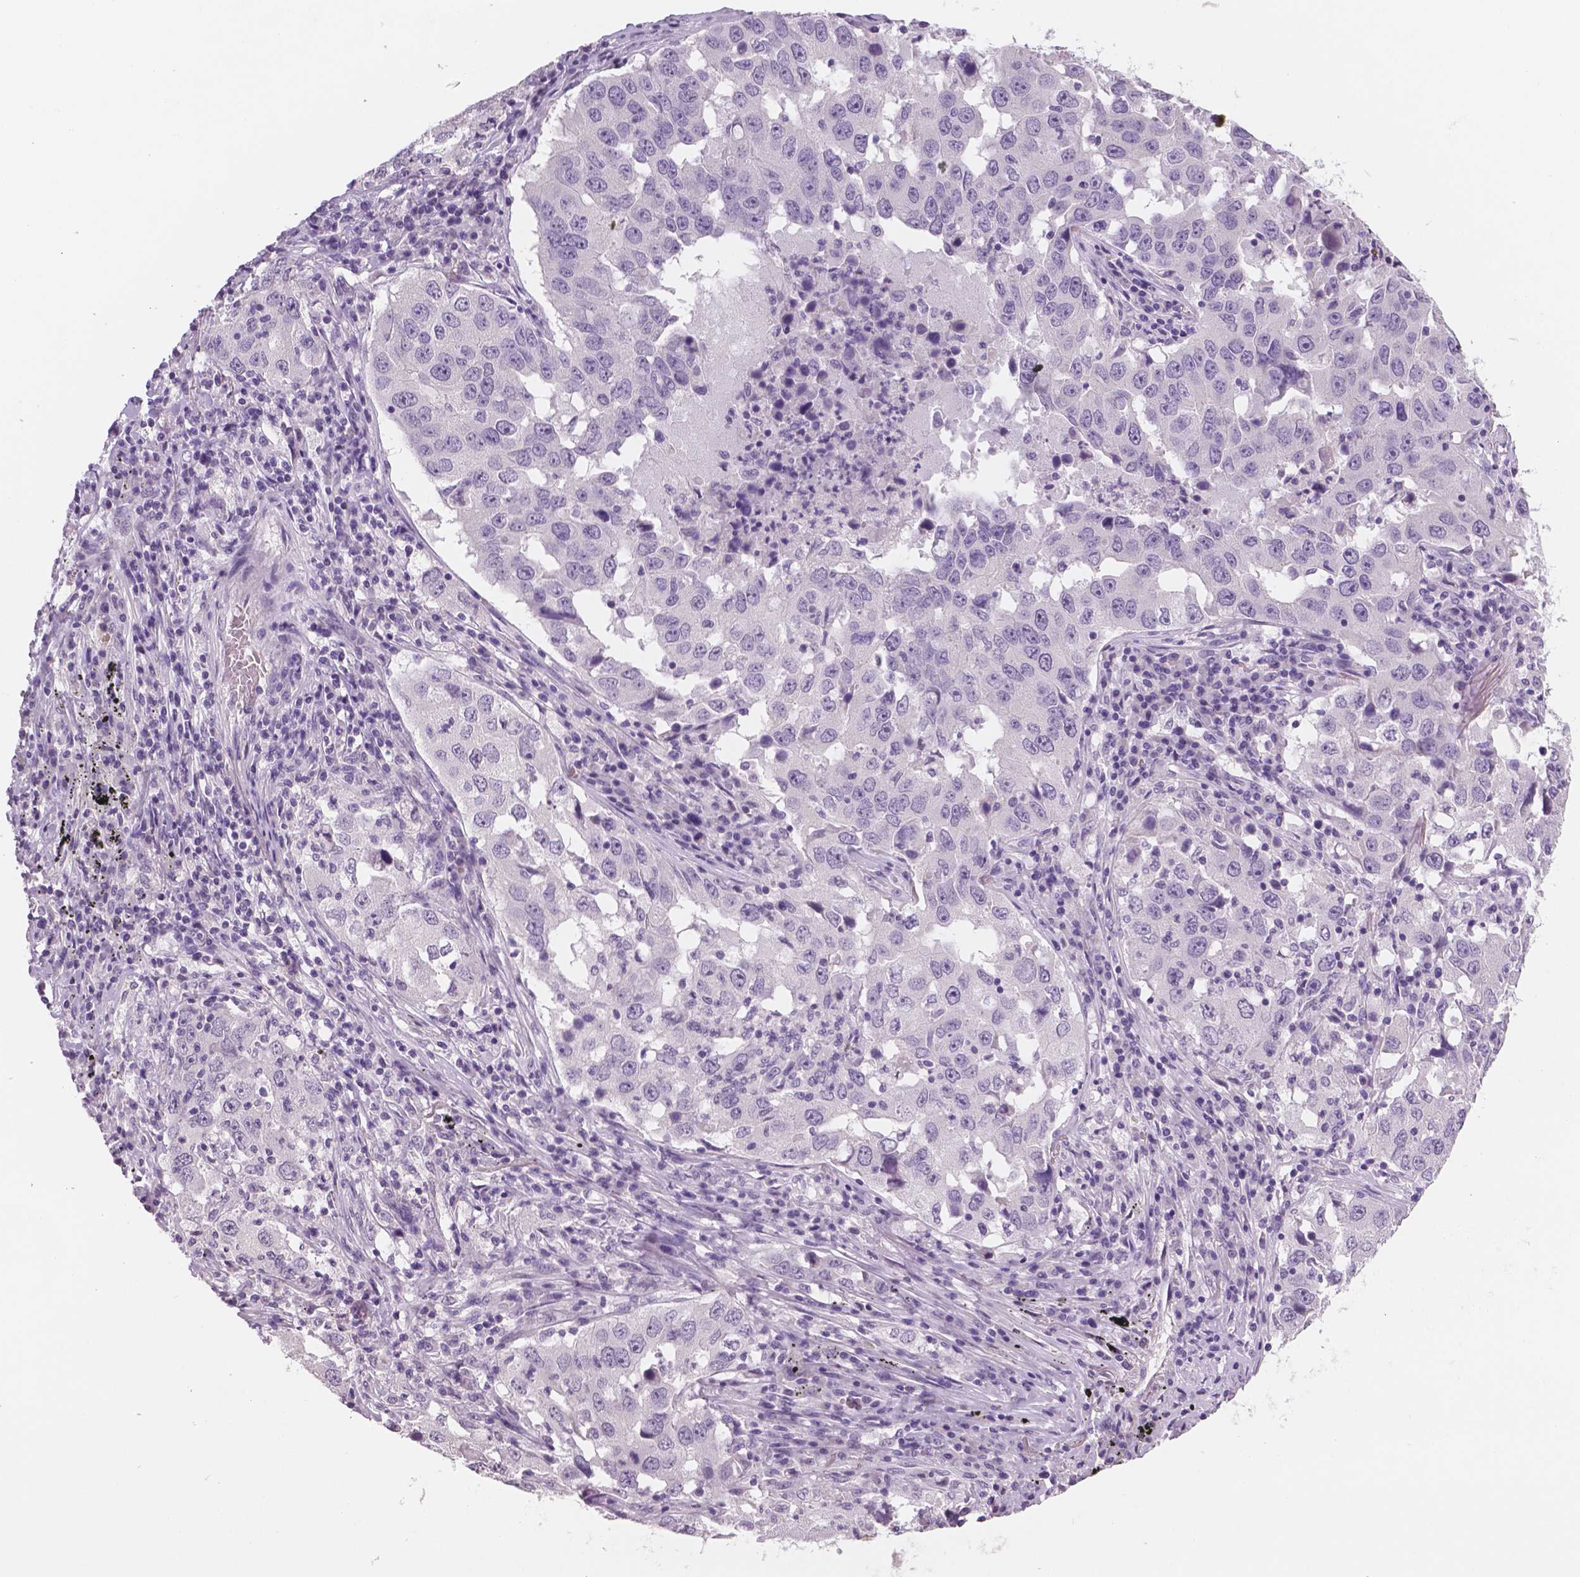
{"staining": {"intensity": "negative", "quantity": "none", "location": "none"}, "tissue": "lung cancer", "cell_type": "Tumor cells", "image_type": "cancer", "snomed": [{"axis": "morphology", "description": "Adenocarcinoma, NOS"}, {"axis": "topography", "description": "Lung"}], "caption": "High power microscopy micrograph of an immunohistochemistry image of lung cancer, revealing no significant expression in tumor cells. (Stains: DAB (3,3'-diaminobenzidine) immunohistochemistry with hematoxylin counter stain, Microscopy: brightfield microscopy at high magnification).", "gene": "TSPAN7", "patient": {"sex": "male", "age": 73}}